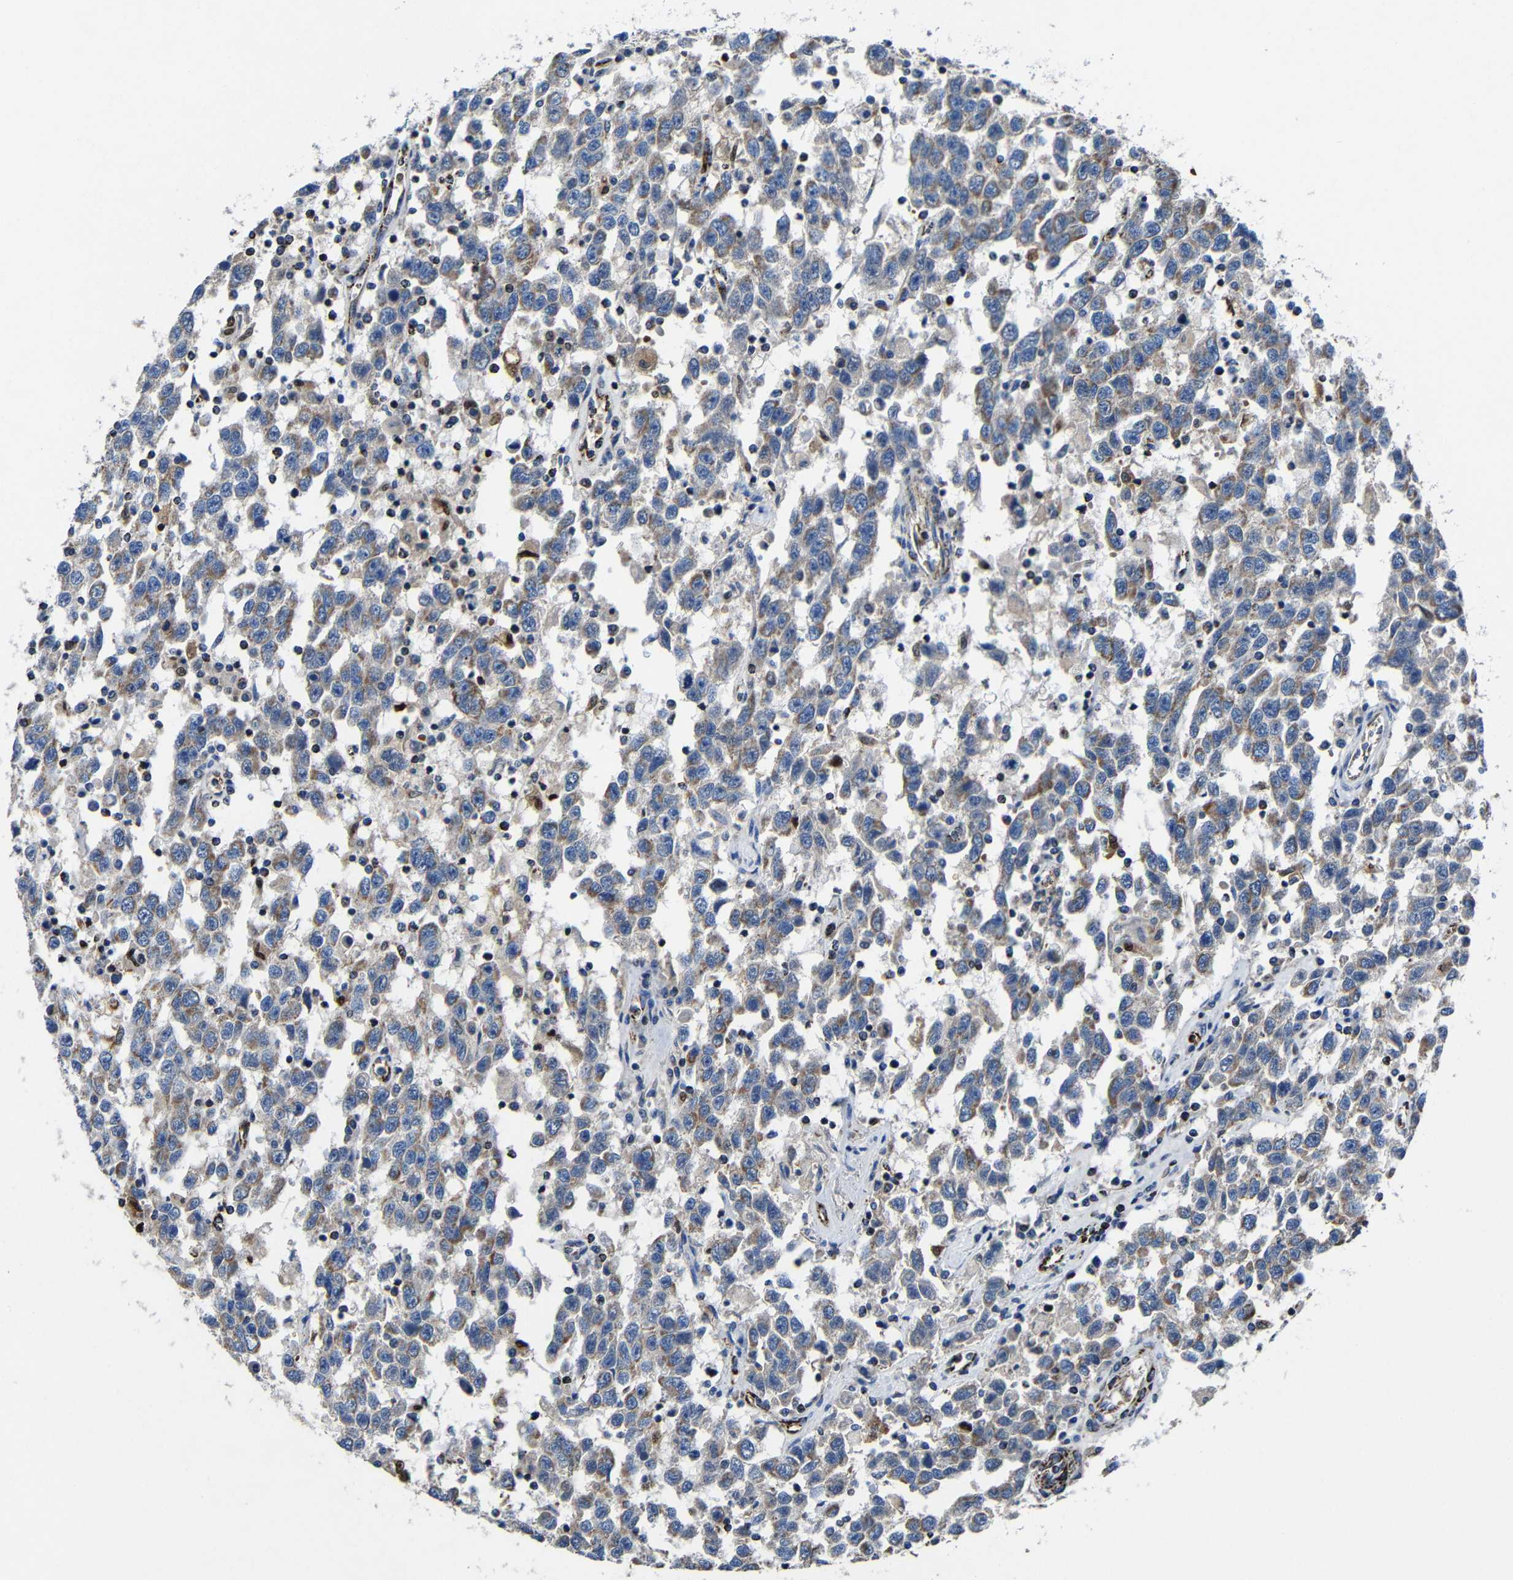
{"staining": {"intensity": "weak", "quantity": "<25%", "location": "cytoplasmic/membranous"}, "tissue": "testis cancer", "cell_type": "Tumor cells", "image_type": "cancer", "snomed": [{"axis": "morphology", "description": "Seminoma, NOS"}, {"axis": "topography", "description": "Testis"}], "caption": "An immunohistochemistry histopathology image of testis cancer is shown. There is no staining in tumor cells of testis cancer.", "gene": "CA5B", "patient": {"sex": "male", "age": 41}}